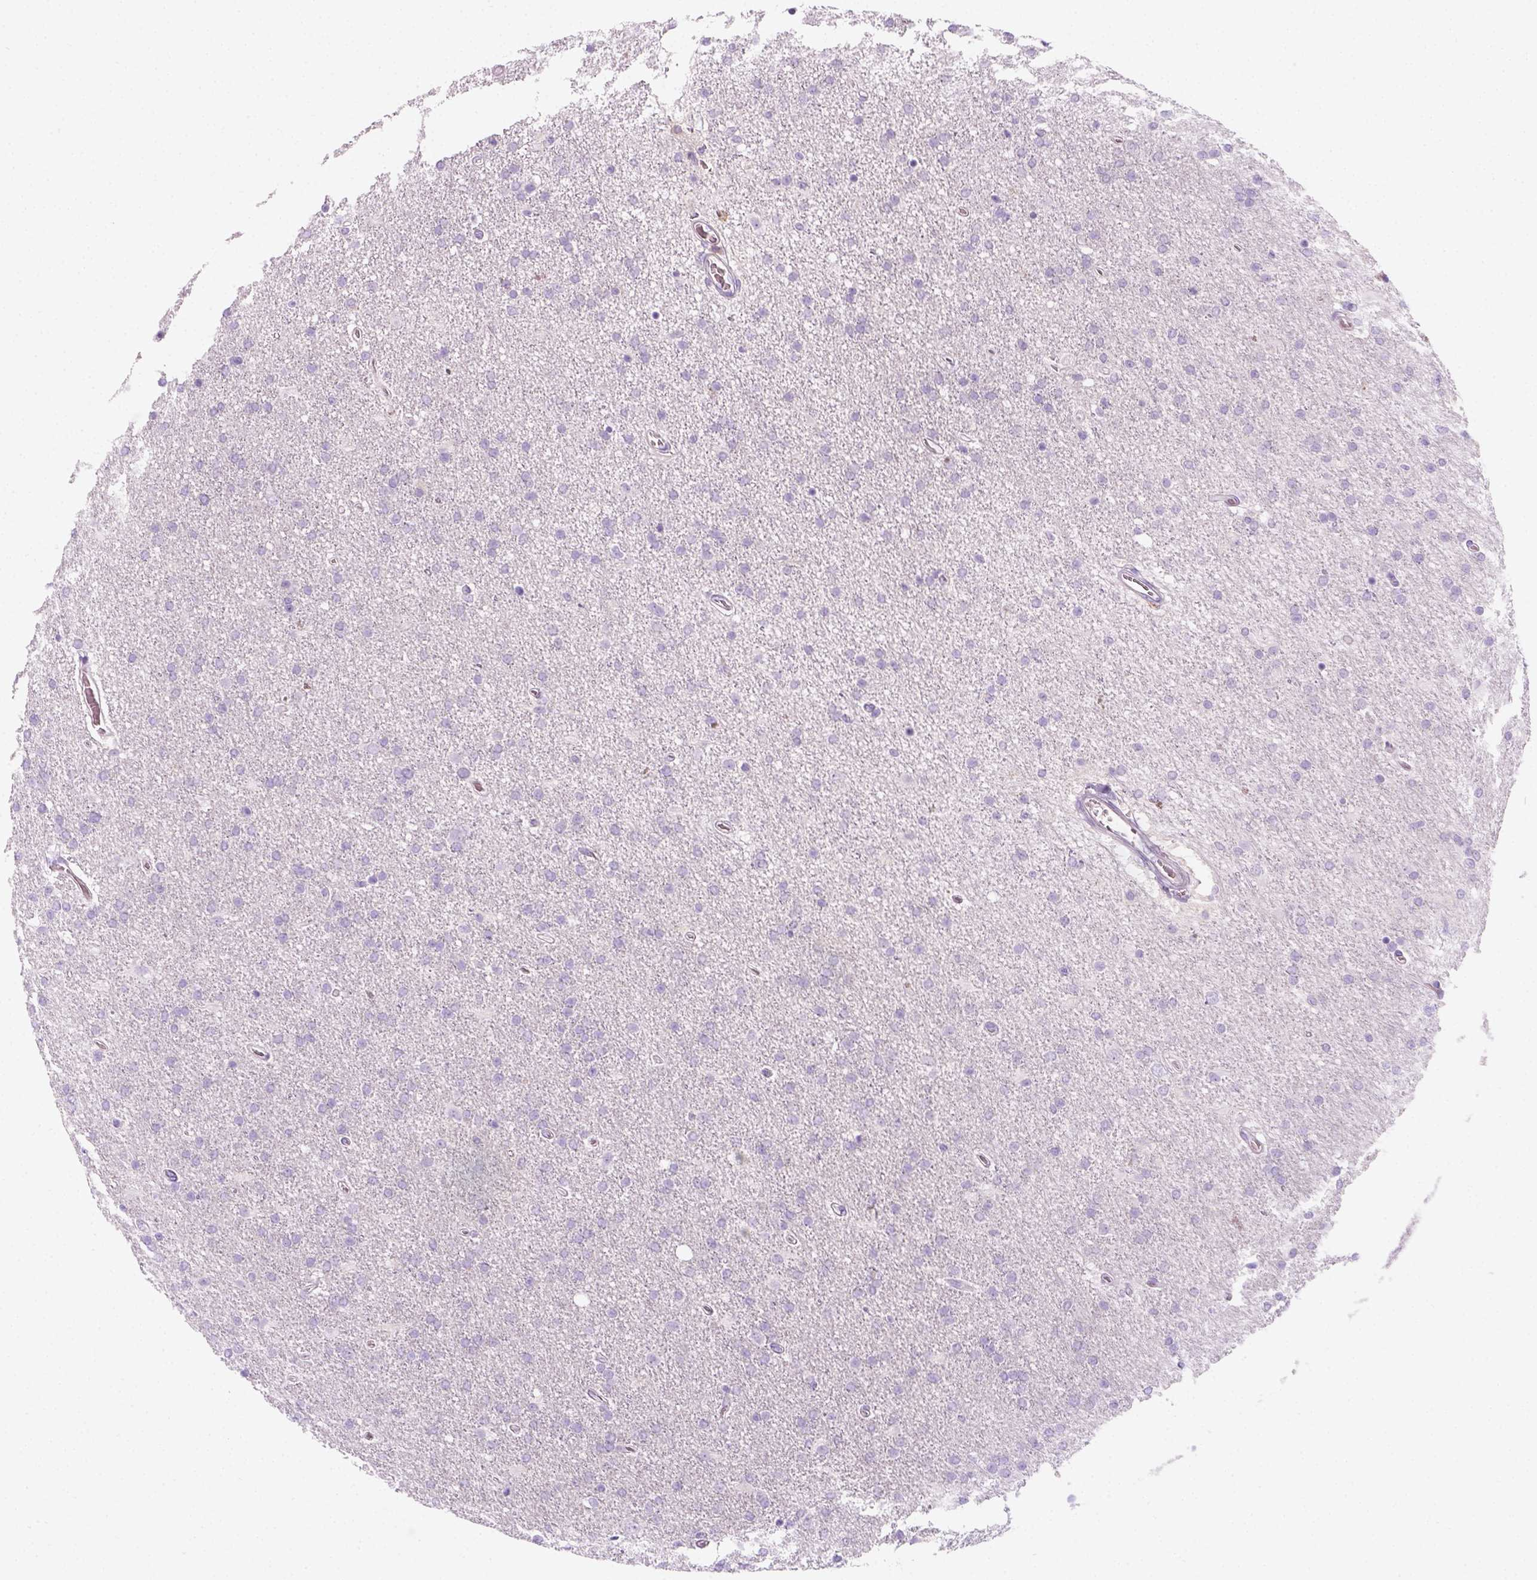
{"staining": {"intensity": "negative", "quantity": "none", "location": "none"}, "tissue": "glioma", "cell_type": "Tumor cells", "image_type": "cancer", "snomed": [{"axis": "morphology", "description": "Glioma, malignant, High grade"}, {"axis": "topography", "description": "Cerebral cortex"}], "caption": "An image of glioma stained for a protein reveals no brown staining in tumor cells.", "gene": "AQP3", "patient": {"sex": "male", "age": 70}}